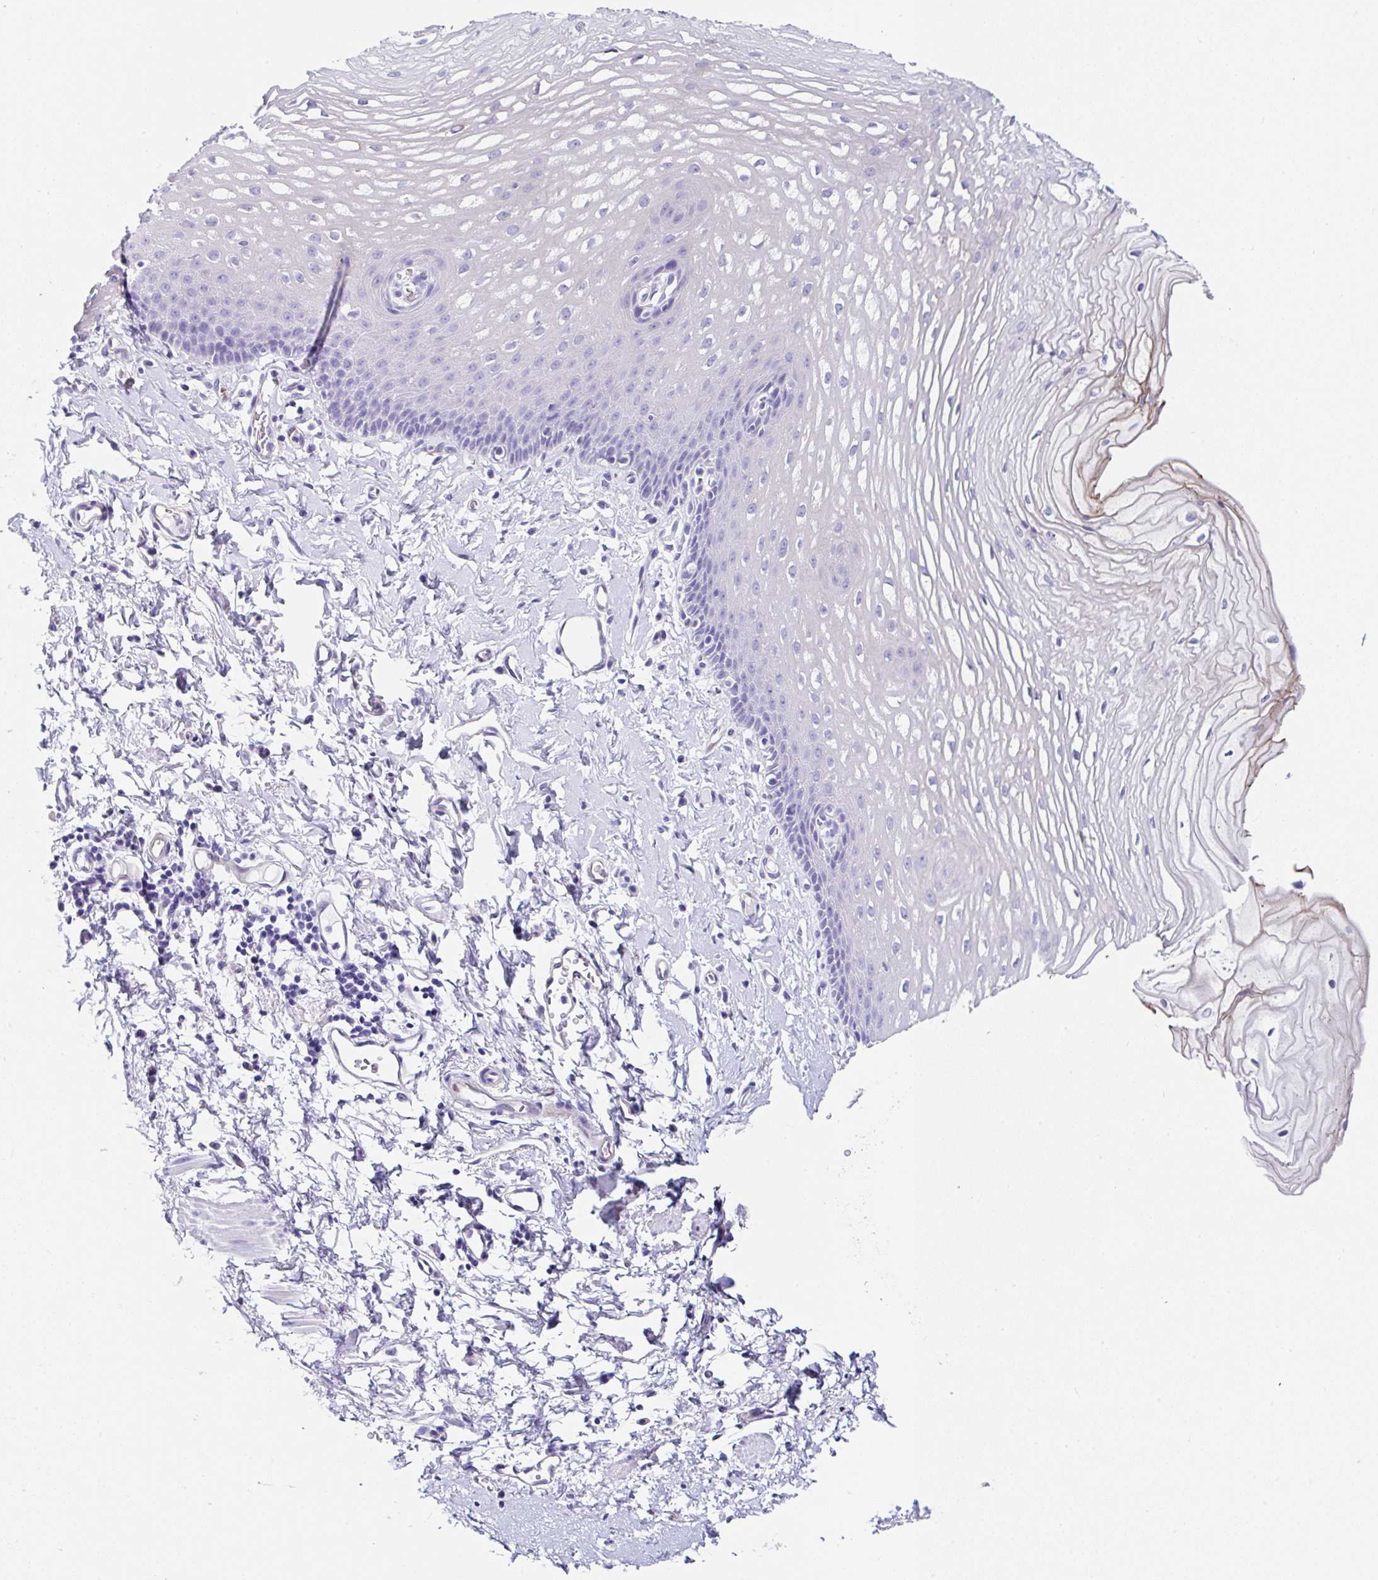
{"staining": {"intensity": "moderate", "quantity": "<25%", "location": "cytoplasmic/membranous"}, "tissue": "esophagus", "cell_type": "Squamous epithelial cells", "image_type": "normal", "snomed": [{"axis": "morphology", "description": "Normal tissue, NOS"}, {"axis": "topography", "description": "Esophagus"}], "caption": "IHC photomicrograph of unremarkable esophagus: esophagus stained using immunohistochemistry (IHC) demonstrates low levels of moderate protein expression localized specifically in the cytoplasmic/membranous of squamous epithelial cells, appearing as a cytoplasmic/membranous brown color.", "gene": "TMPRSS11E", "patient": {"sex": "male", "age": 70}}